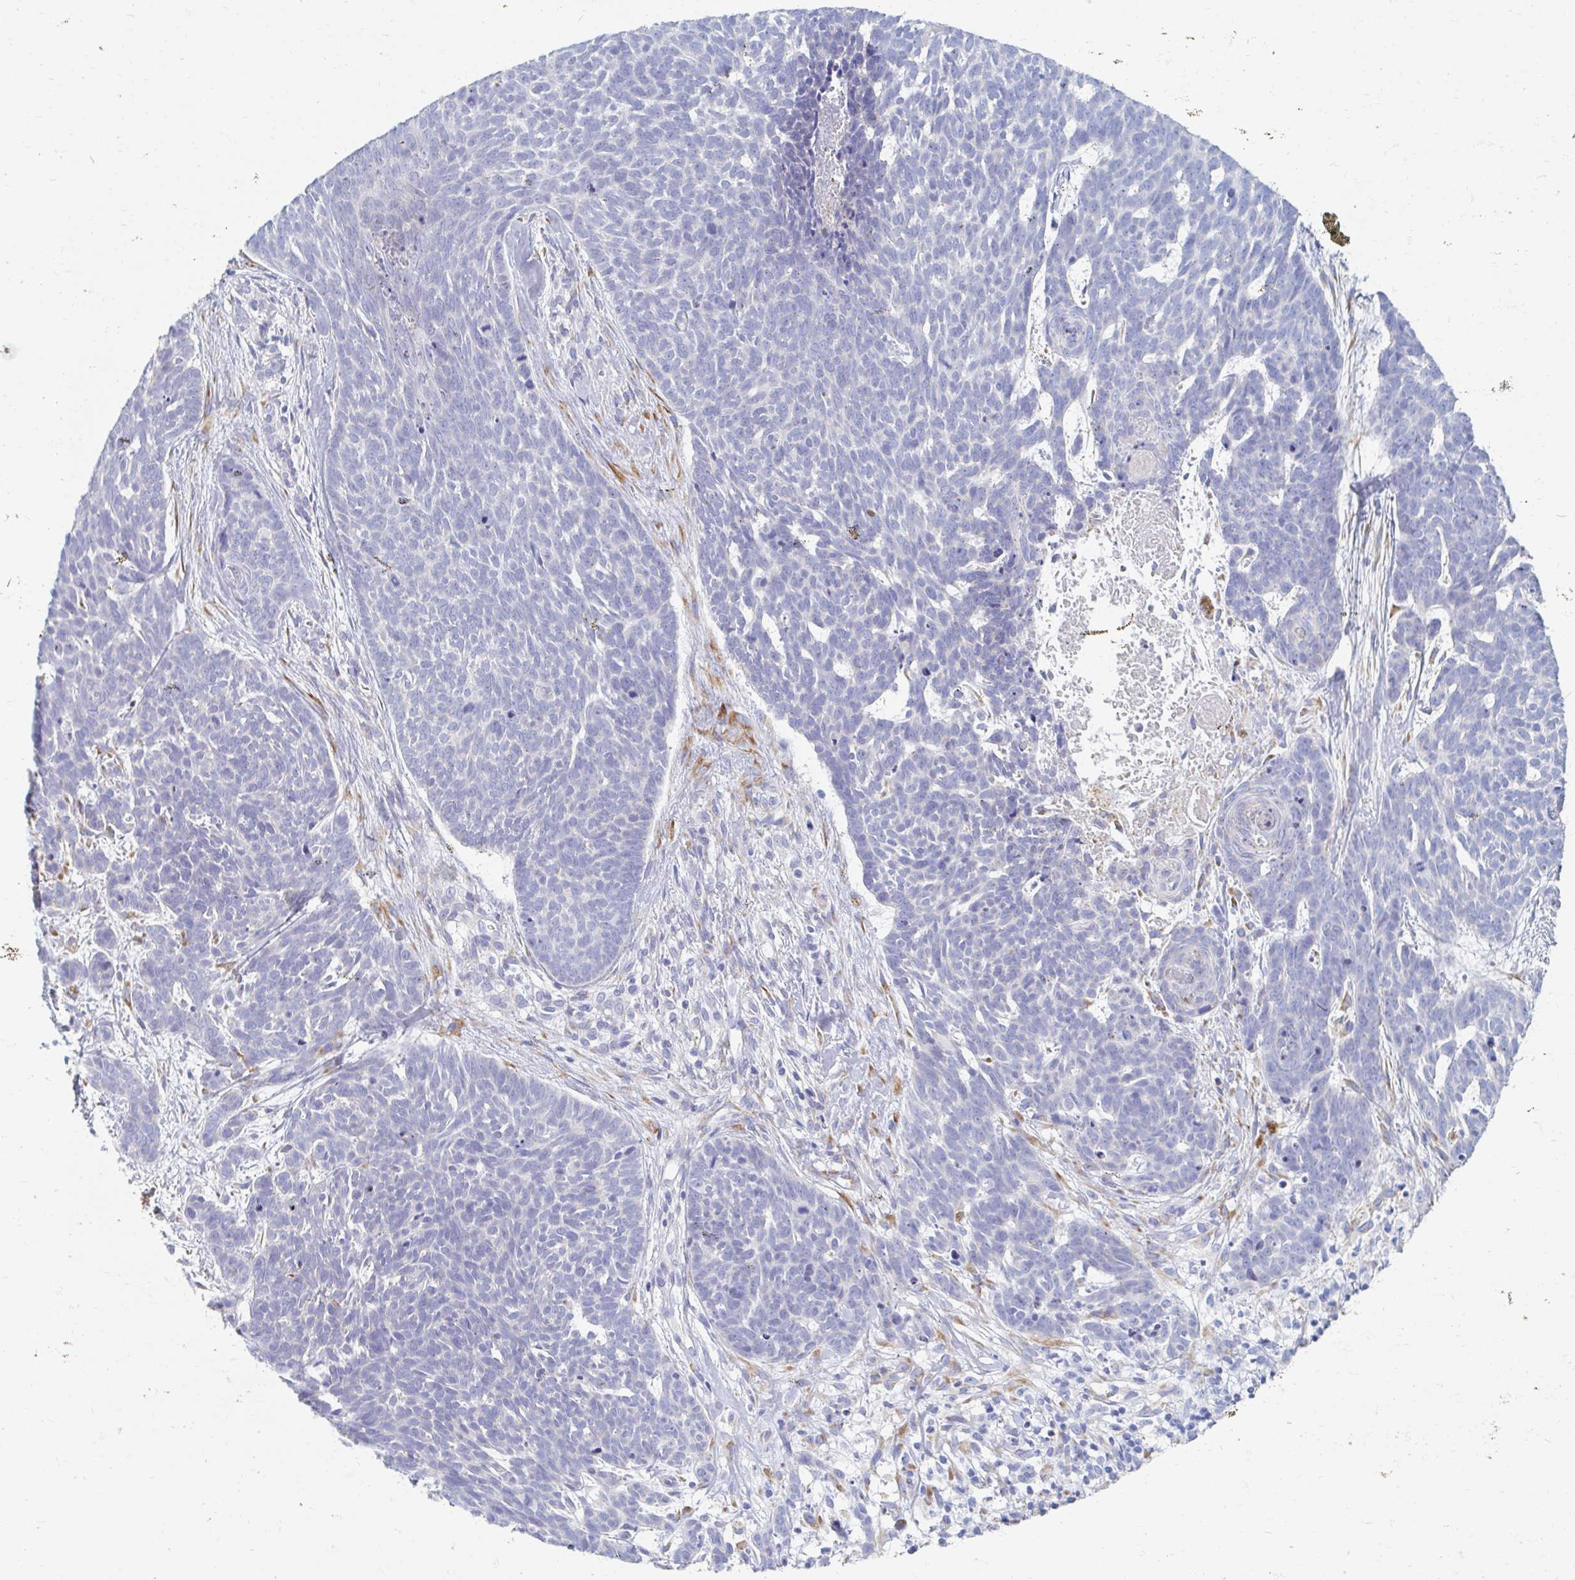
{"staining": {"intensity": "negative", "quantity": "none", "location": "none"}, "tissue": "skin cancer", "cell_type": "Tumor cells", "image_type": "cancer", "snomed": [{"axis": "morphology", "description": "Basal cell carcinoma"}, {"axis": "topography", "description": "Skin"}], "caption": "Immunohistochemistry (IHC) of human skin cancer reveals no expression in tumor cells. (Immunohistochemistry, brightfield microscopy, high magnification).", "gene": "MYLK2", "patient": {"sex": "female", "age": 78}}